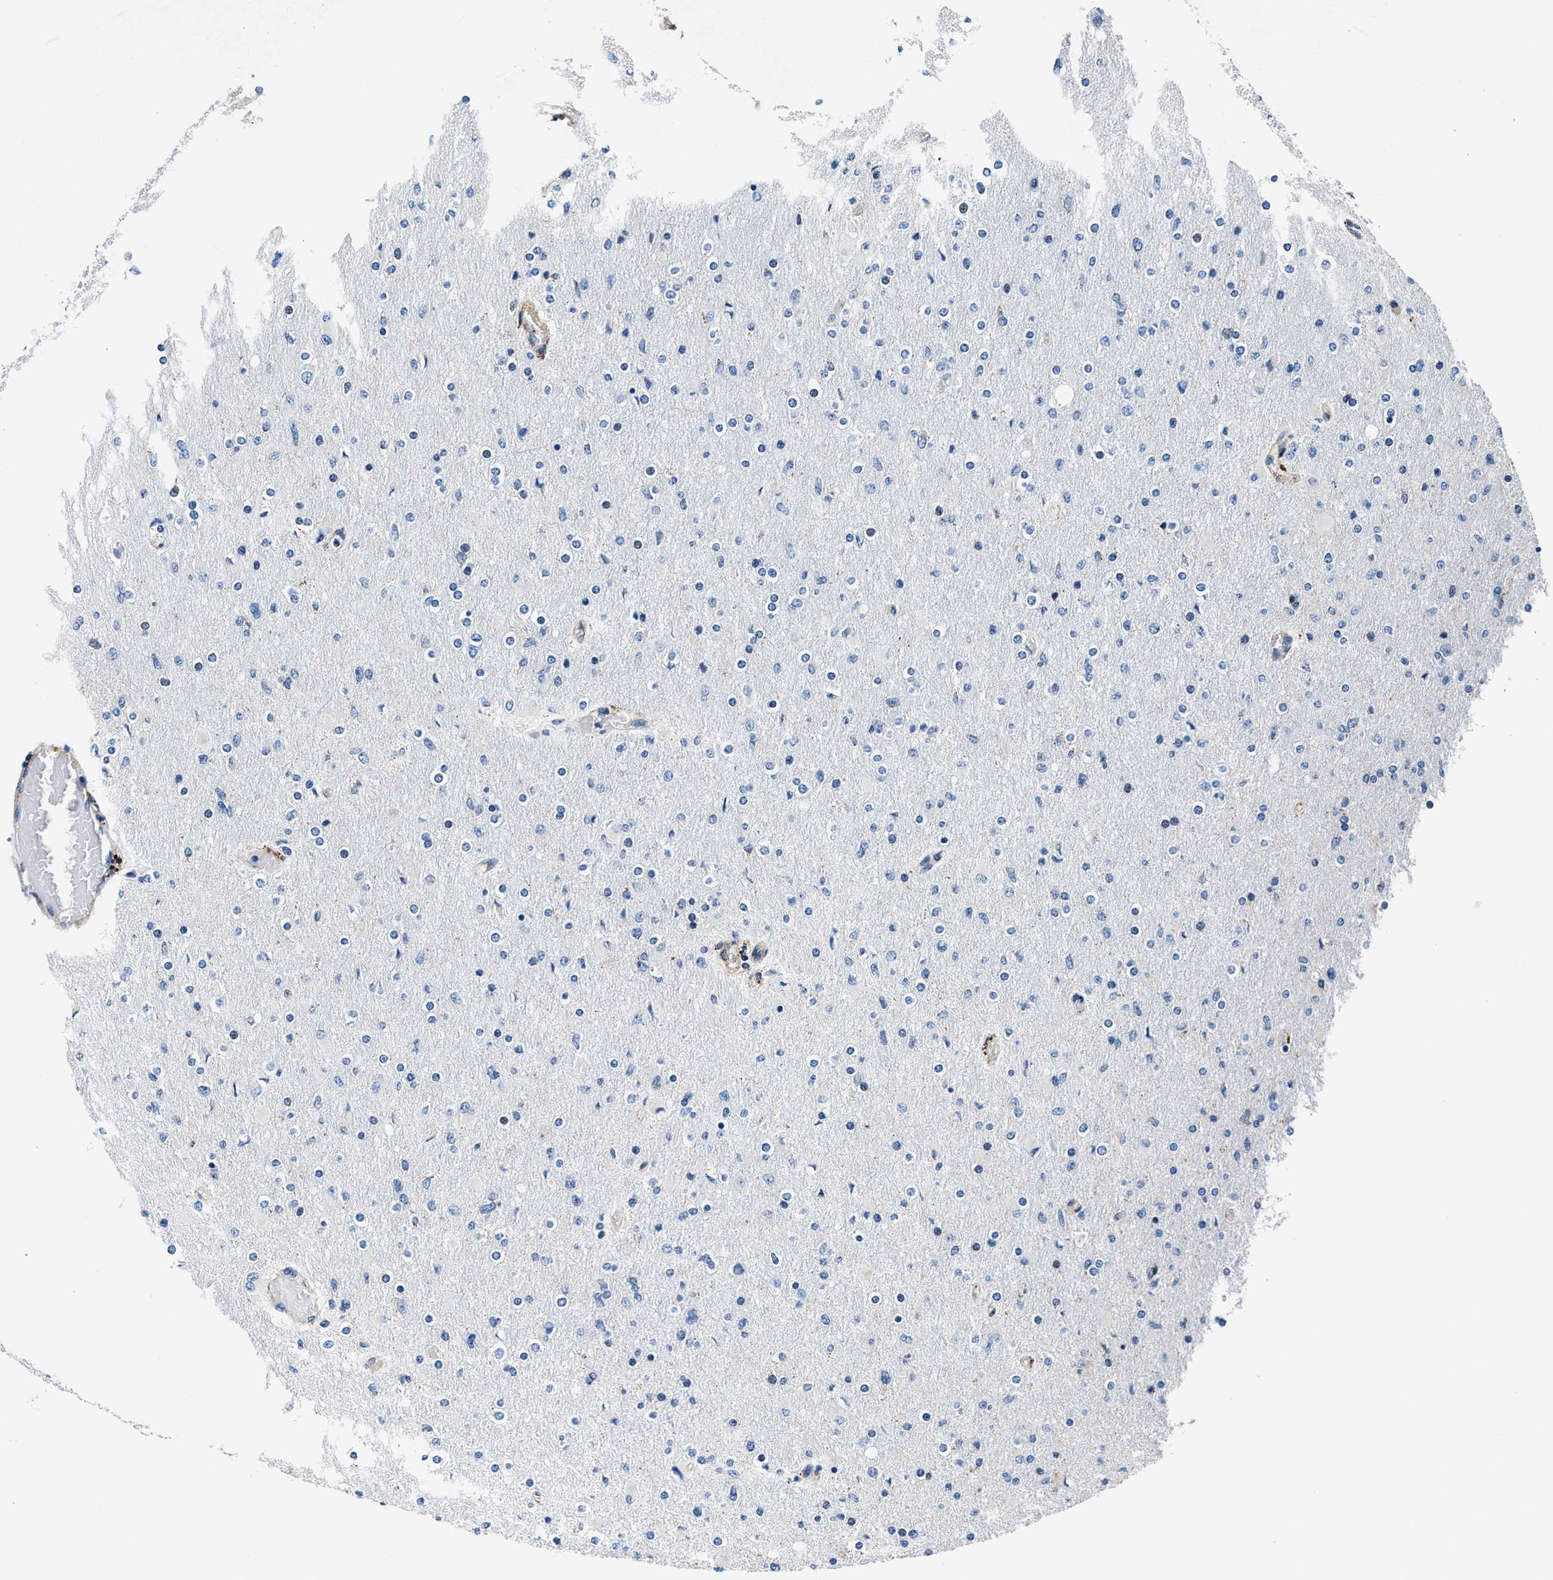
{"staining": {"intensity": "negative", "quantity": "none", "location": "none"}, "tissue": "glioma", "cell_type": "Tumor cells", "image_type": "cancer", "snomed": [{"axis": "morphology", "description": "Glioma, malignant, High grade"}, {"axis": "topography", "description": "Cerebral cortex"}], "caption": "Immunohistochemistry image of human malignant high-grade glioma stained for a protein (brown), which reveals no positivity in tumor cells.", "gene": "DAG1", "patient": {"sex": "female", "age": 36}}